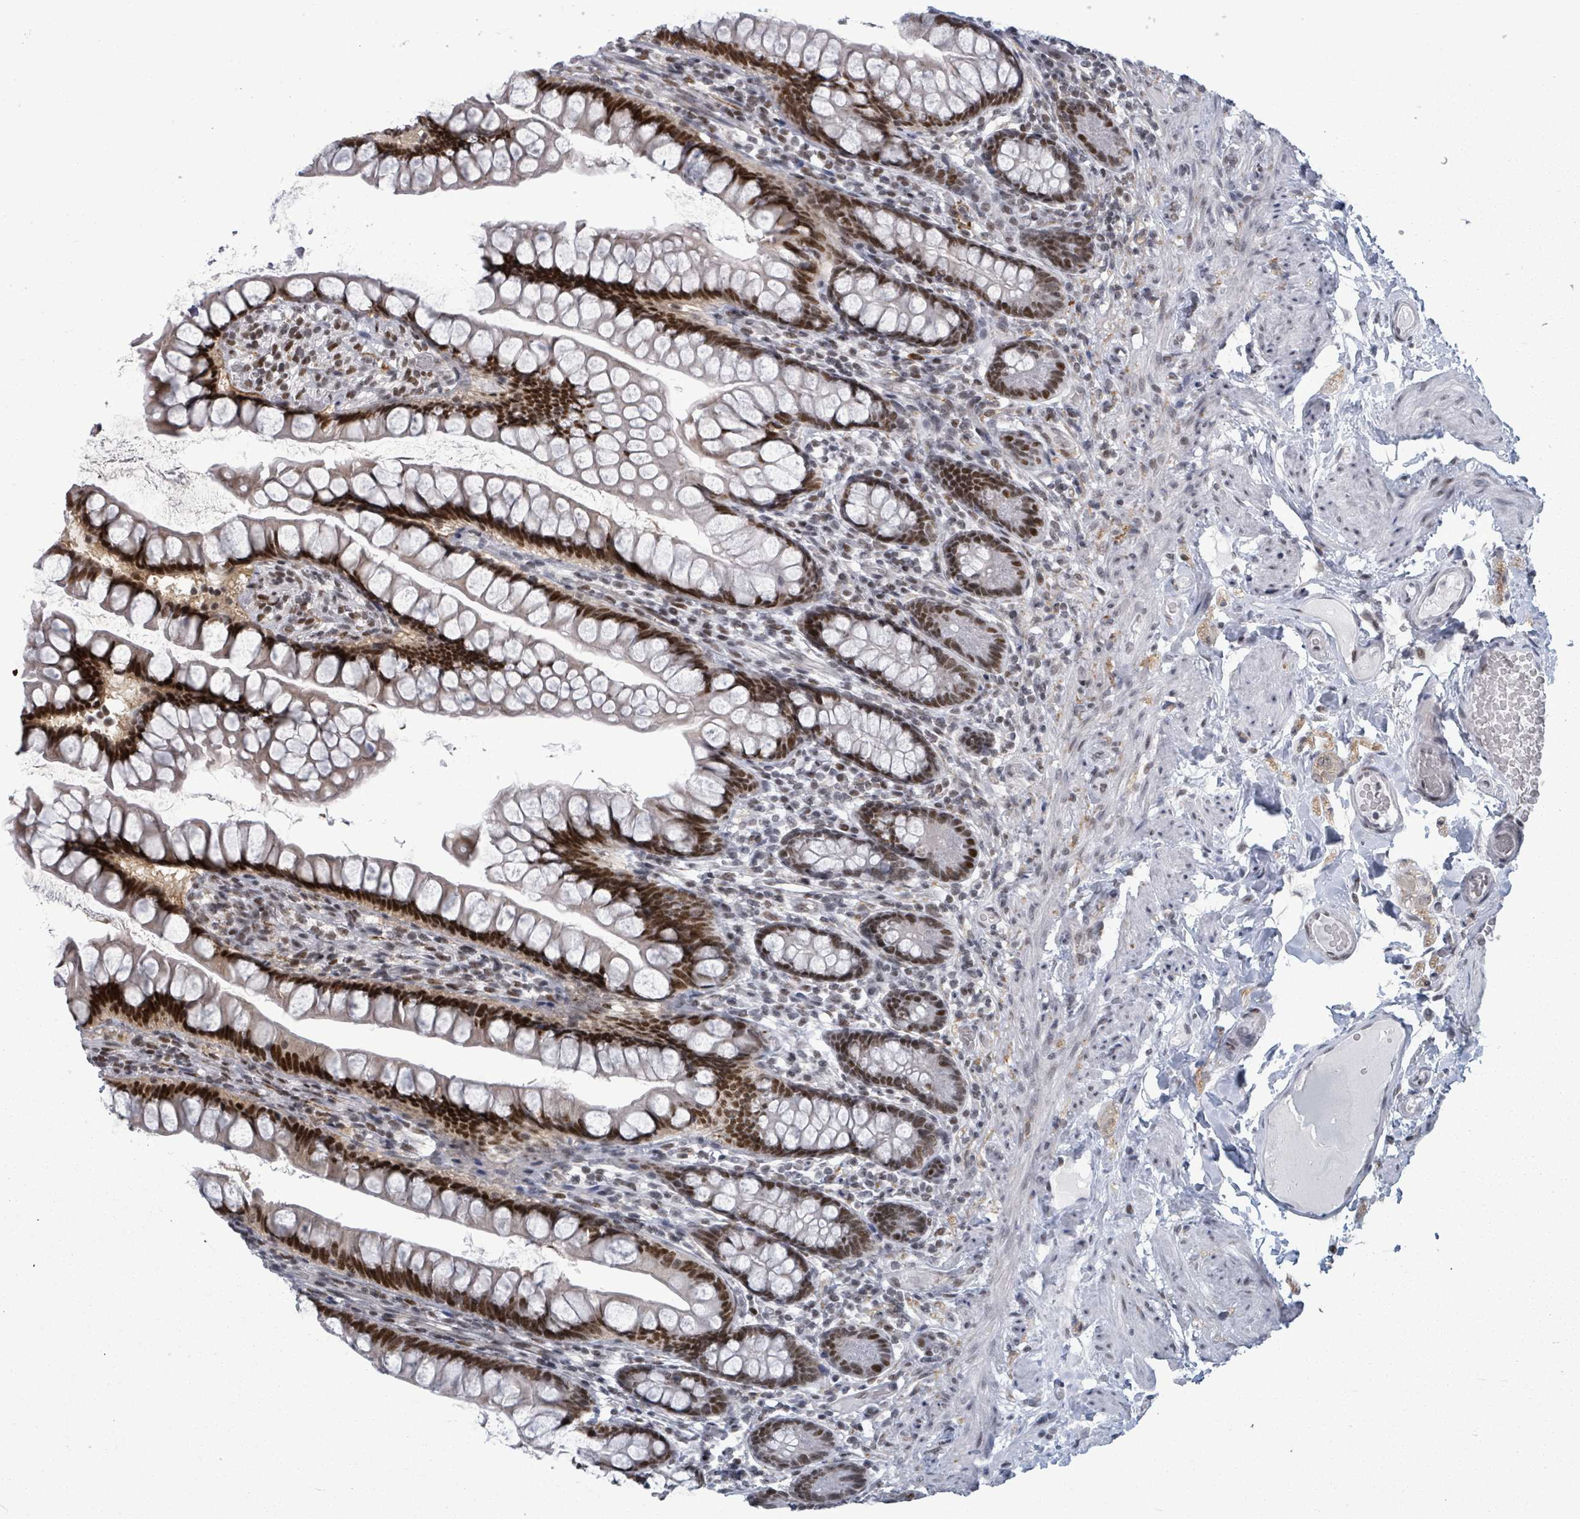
{"staining": {"intensity": "strong", "quantity": ">75%", "location": "nuclear"}, "tissue": "small intestine", "cell_type": "Glandular cells", "image_type": "normal", "snomed": [{"axis": "morphology", "description": "Normal tissue, NOS"}, {"axis": "topography", "description": "Small intestine"}], "caption": "IHC of normal small intestine displays high levels of strong nuclear expression in approximately >75% of glandular cells.", "gene": "BIVM", "patient": {"sex": "male", "age": 70}}